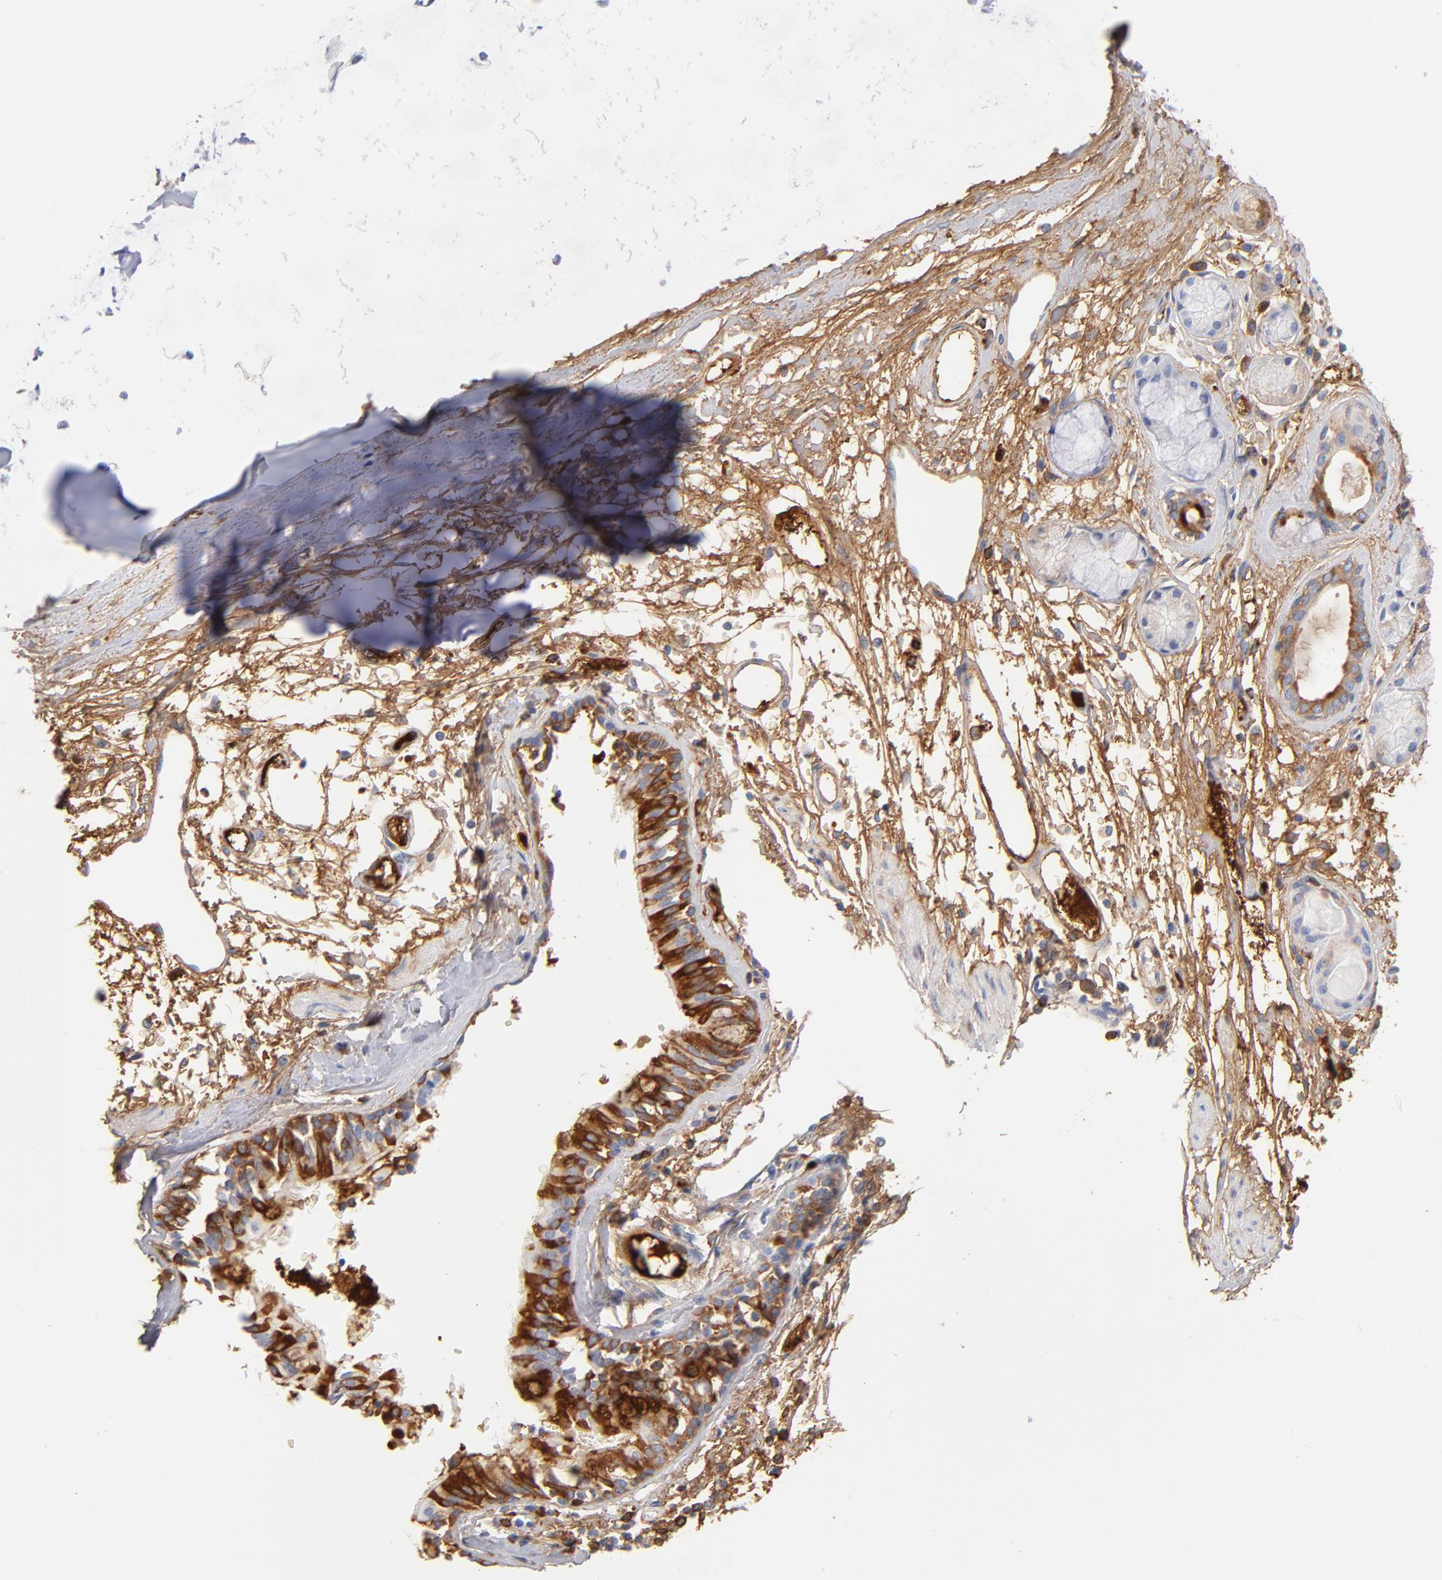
{"staining": {"intensity": "moderate", "quantity": "25%-75%", "location": "cytoplasmic/membranous"}, "tissue": "bronchus", "cell_type": "Respiratory epithelial cells", "image_type": "normal", "snomed": [{"axis": "morphology", "description": "Normal tissue, NOS"}, {"axis": "topography", "description": "Bronchus"}, {"axis": "topography", "description": "Lung"}], "caption": "The photomicrograph reveals staining of normal bronchus, revealing moderate cytoplasmic/membranous protein positivity (brown color) within respiratory epithelial cells. (DAB IHC, brown staining for protein, blue staining for nuclei).", "gene": "C3", "patient": {"sex": "female", "age": 56}}